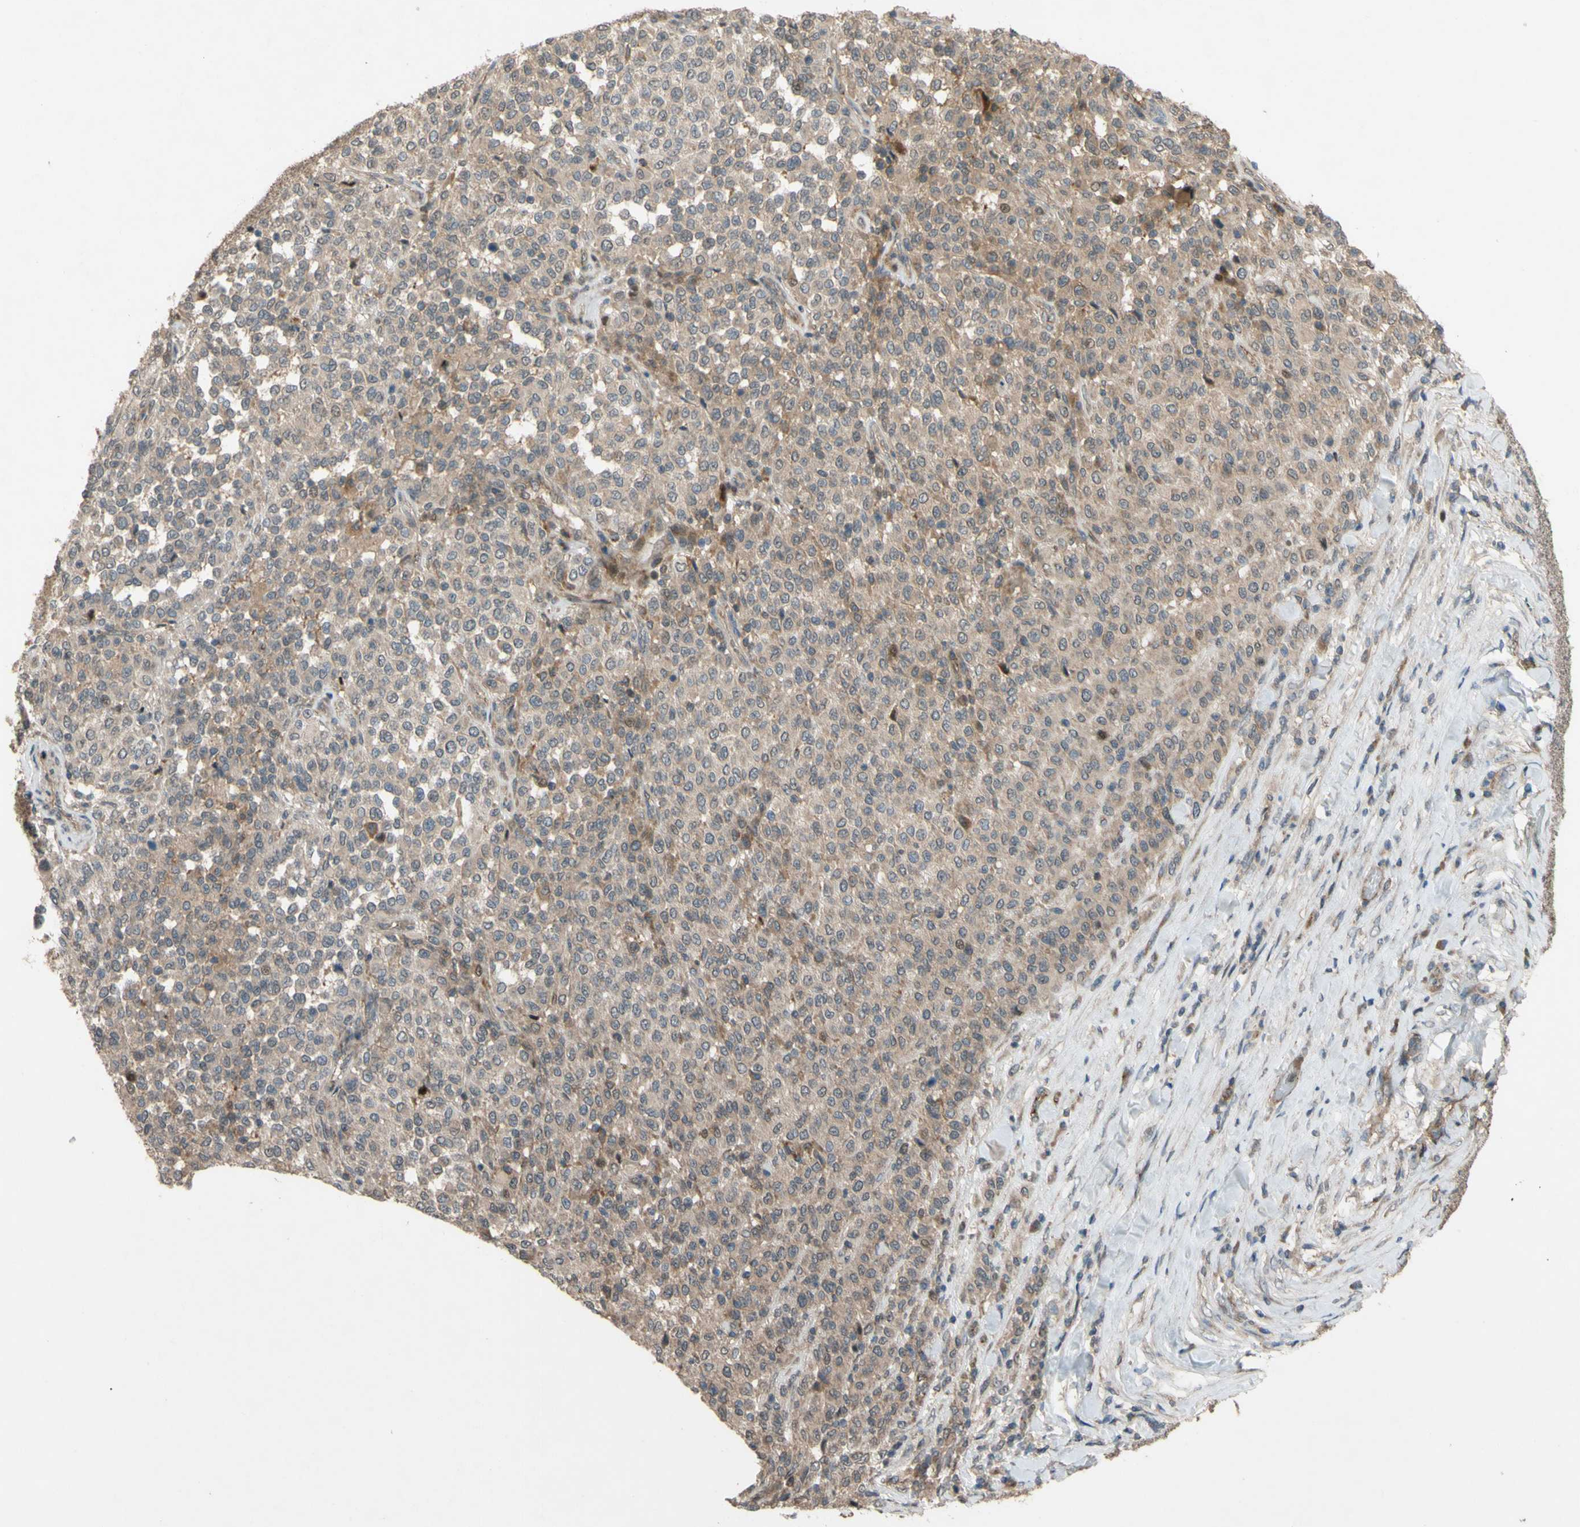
{"staining": {"intensity": "moderate", "quantity": ">75%", "location": "cytoplasmic/membranous"}, "tissue": "melanoma", "cell_type": "Tumor cells", "image_type": "cancer", "snomed": [{"axis": "morphology", "description": "Malignant melanoma, Metastatic site"}, {"axis": "topography", "description": "Pancreas"}], "caption": "Tumor cells display medium levels of moderate cytoplasmic/membranous positivity in about >75% of cells in melanoma.", "gene": "SHROOM4", "patient": {"sex": "female", "age": 30}}